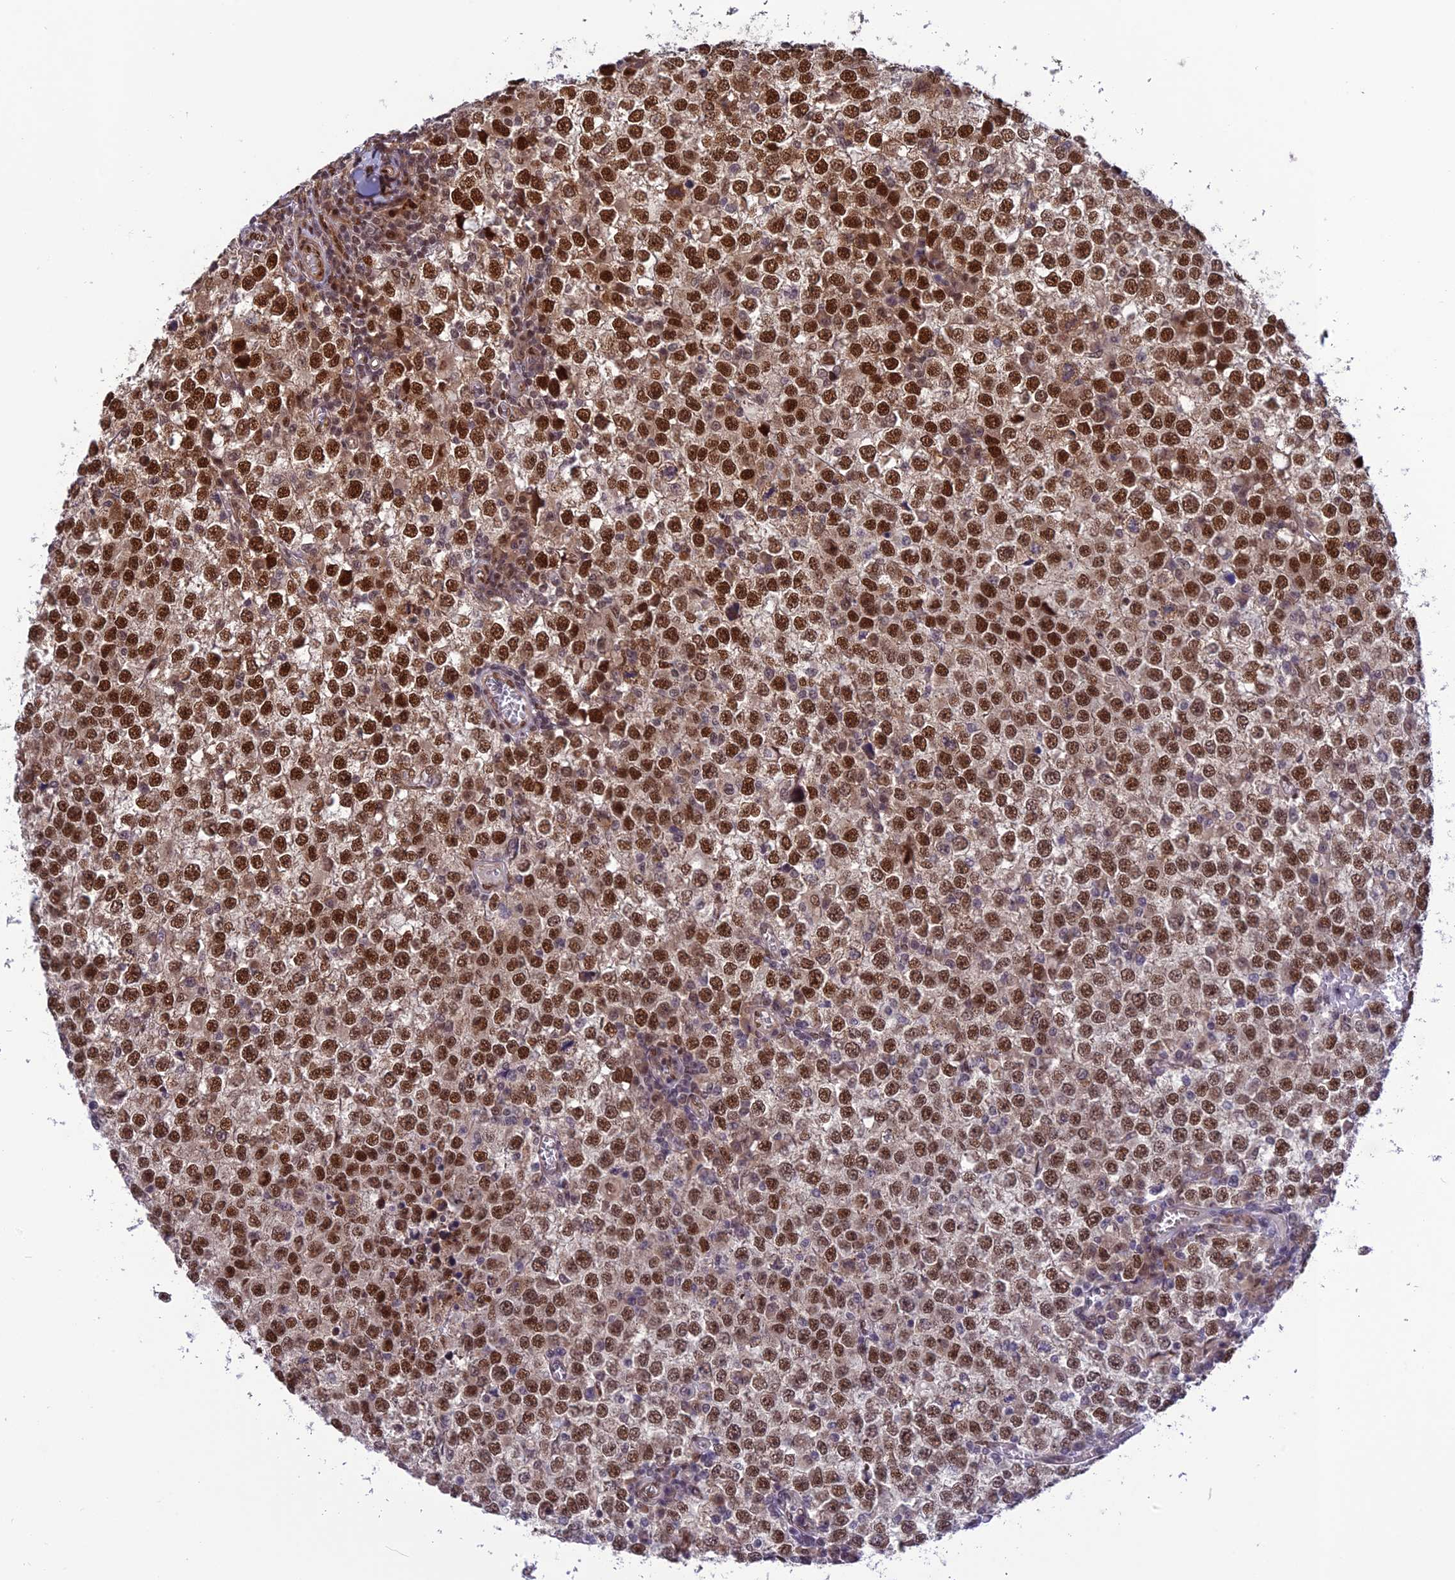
{"staining": {"intensity": "strong", "quantity": ">75%", "location": "nuclear"}, "tissue": "testis cancer", "cell_type": "Tumor cells", "image_type": "cancer", "snomed": [{"axis": "morphology", "description": "Seminoma, NOS"}, {"axis": "topography", "description": "Testis"}], "caption": "Protein positivity by IHC reveals strong nuclear staining in about >75% of tumor cells in seminoma (testis). (DAB IHC with brightfield microscopy, high magnification).", "gene": "RTRAF", "patient": {"sex": "male", "age": 65}}